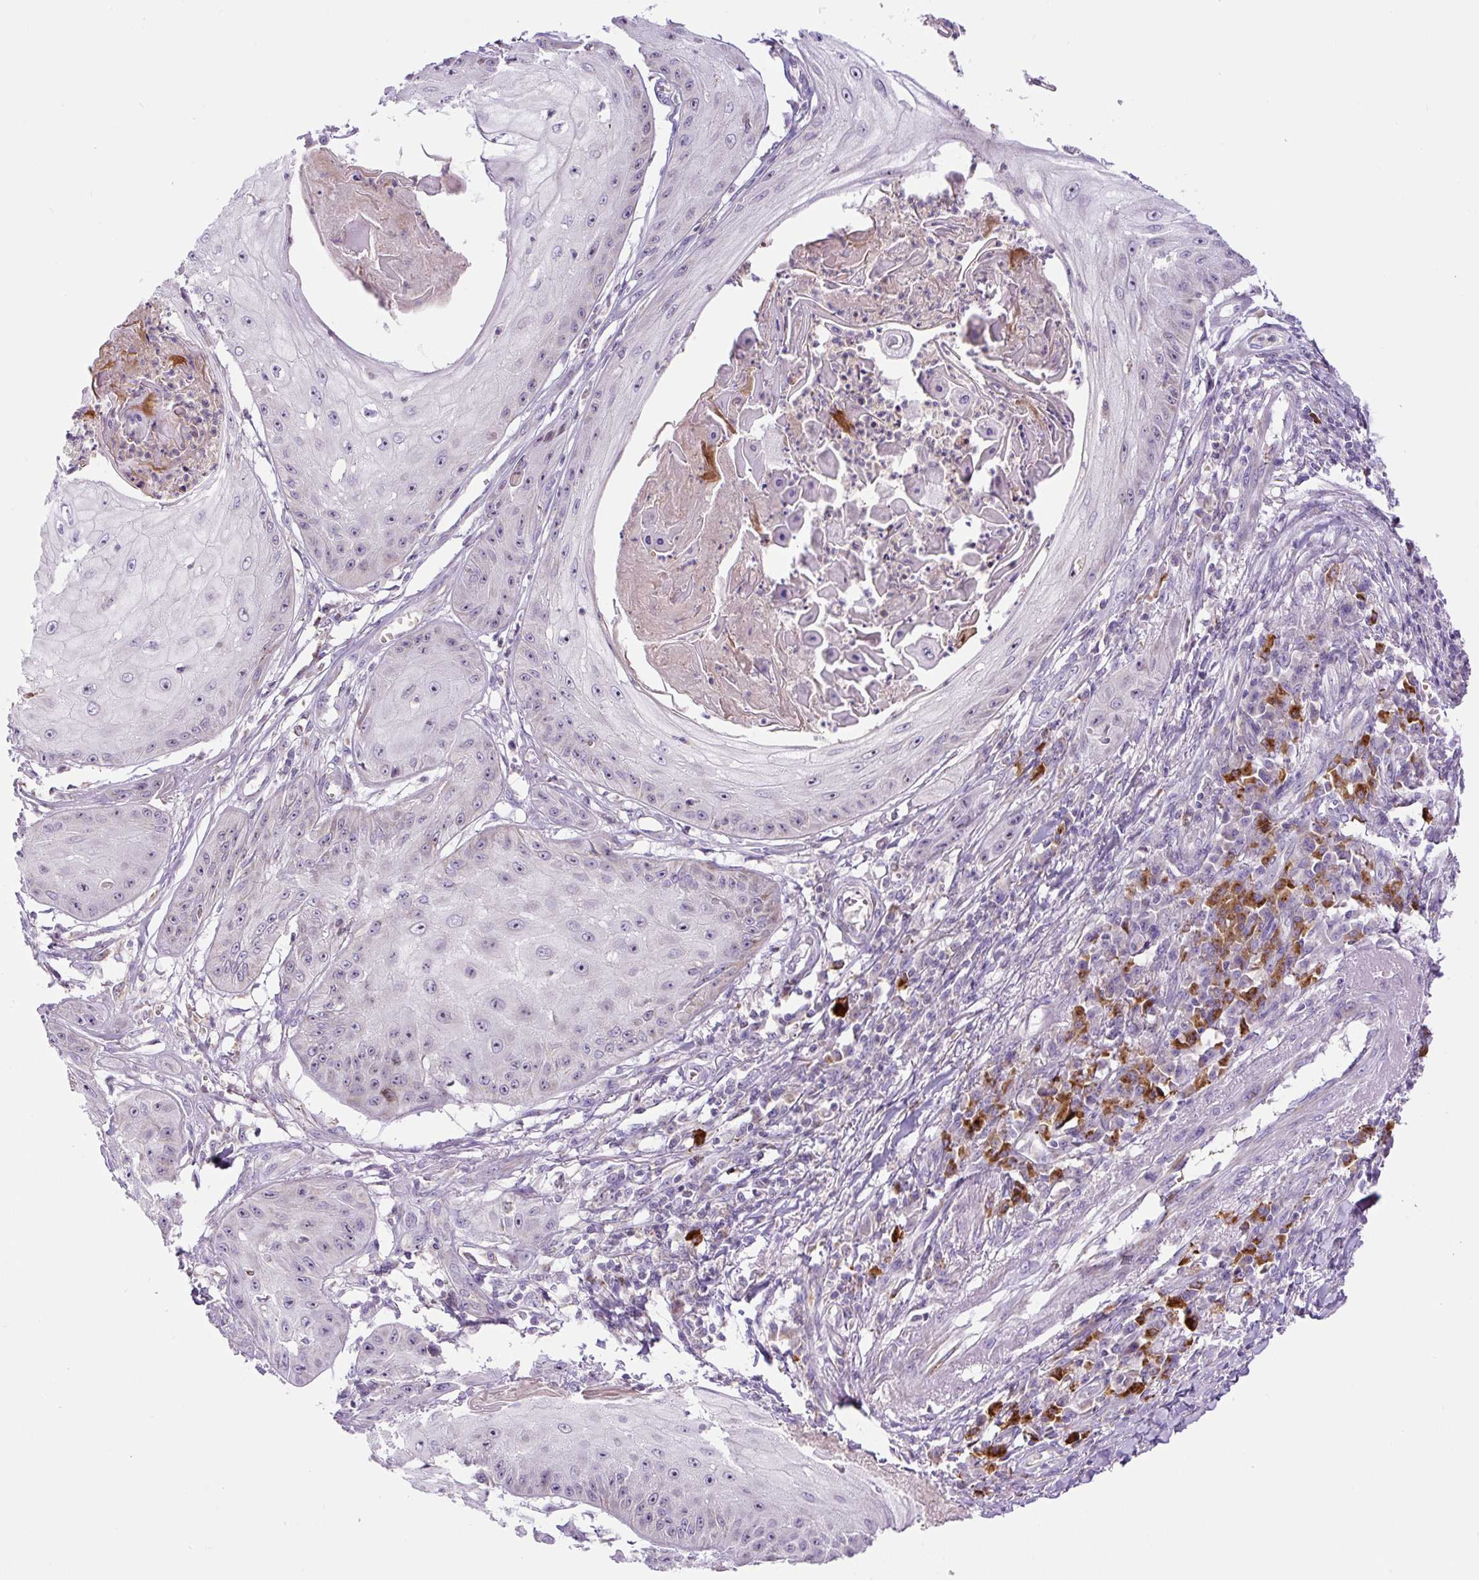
{"staining": {"intensity": "negative", "quantity": "none", "location": "none"}, "tissue": "skin cancer", "cell_type": "Tumor cells", "image_type": "cancer", "snomed": [{"axis": "morphology", "description": "Squamous cell carcinoma, NOS"}, {"axis": "topography", "description": "Skin"}], "caption": "A high-resolution photomicrograph shows immunohistochemistry (IHC) staining of skin cancer, which exhibits no significant staining in tumor cells.", "gene": "ZNF596", "patient": {"sex": "male", "age": 70}}